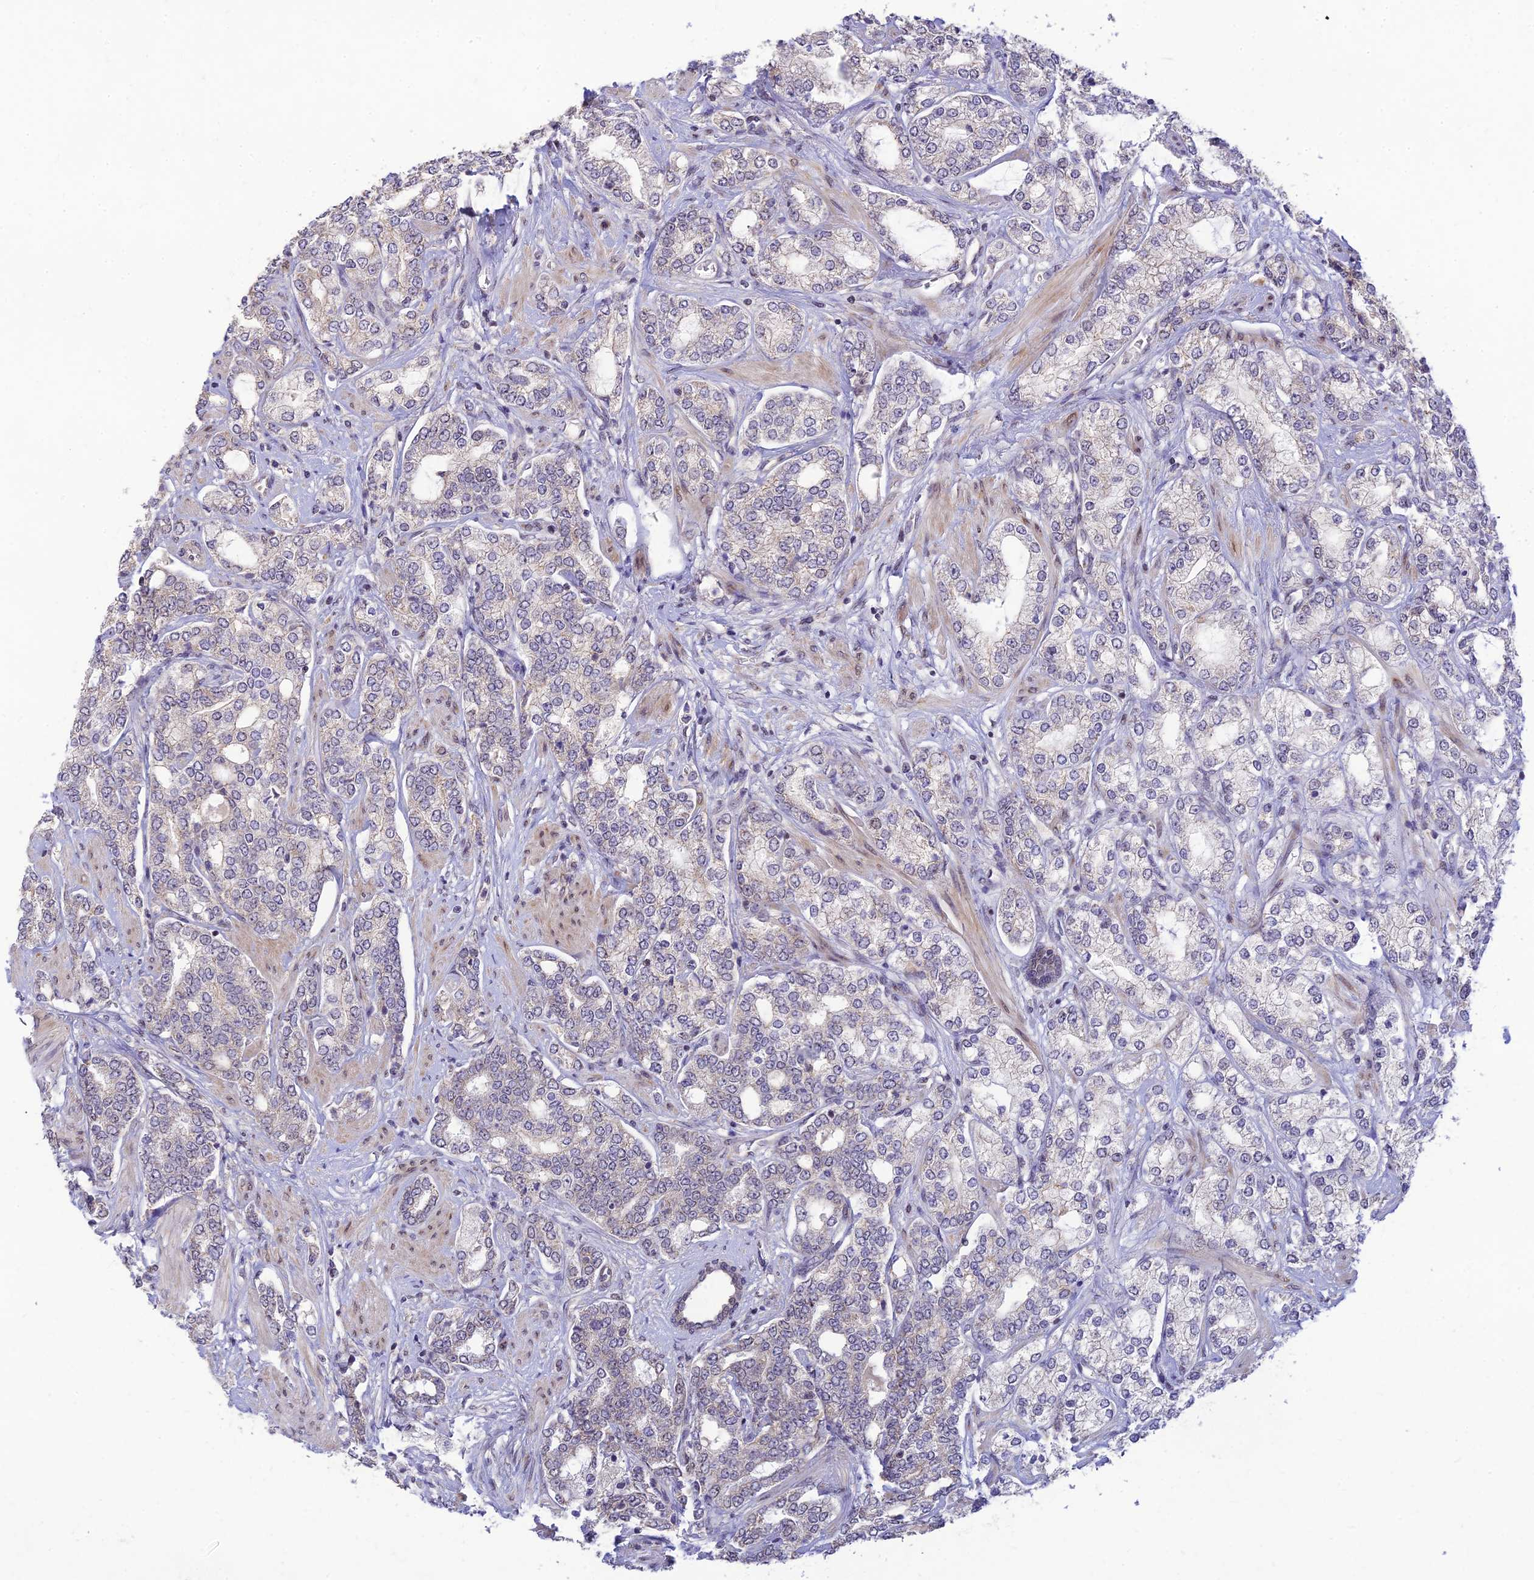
{"staining": {"intensity": "negative", "quantity": "none", "location": "none"}, "tissue": "prostate cancer", "cell_type": "Tumor cells", "image_type": "cancer", "snomed": [{"axis": "morphology", "description": "Adenocarcinoma, High grade"}, {"axis": "topography", "description": "Prostate"}], "caption": "A micrograph of human adenocarcinoma (high-grade) (prostate) is negative for staining in tumor cells. (Stains: DAB immunohistochemistry (IHC) with hematoxylin counter stain, Microscopy: brightfield microscopy at high magnification).", "gene": "MICOS13", "patient": {"sex": "male", "age": 64}}